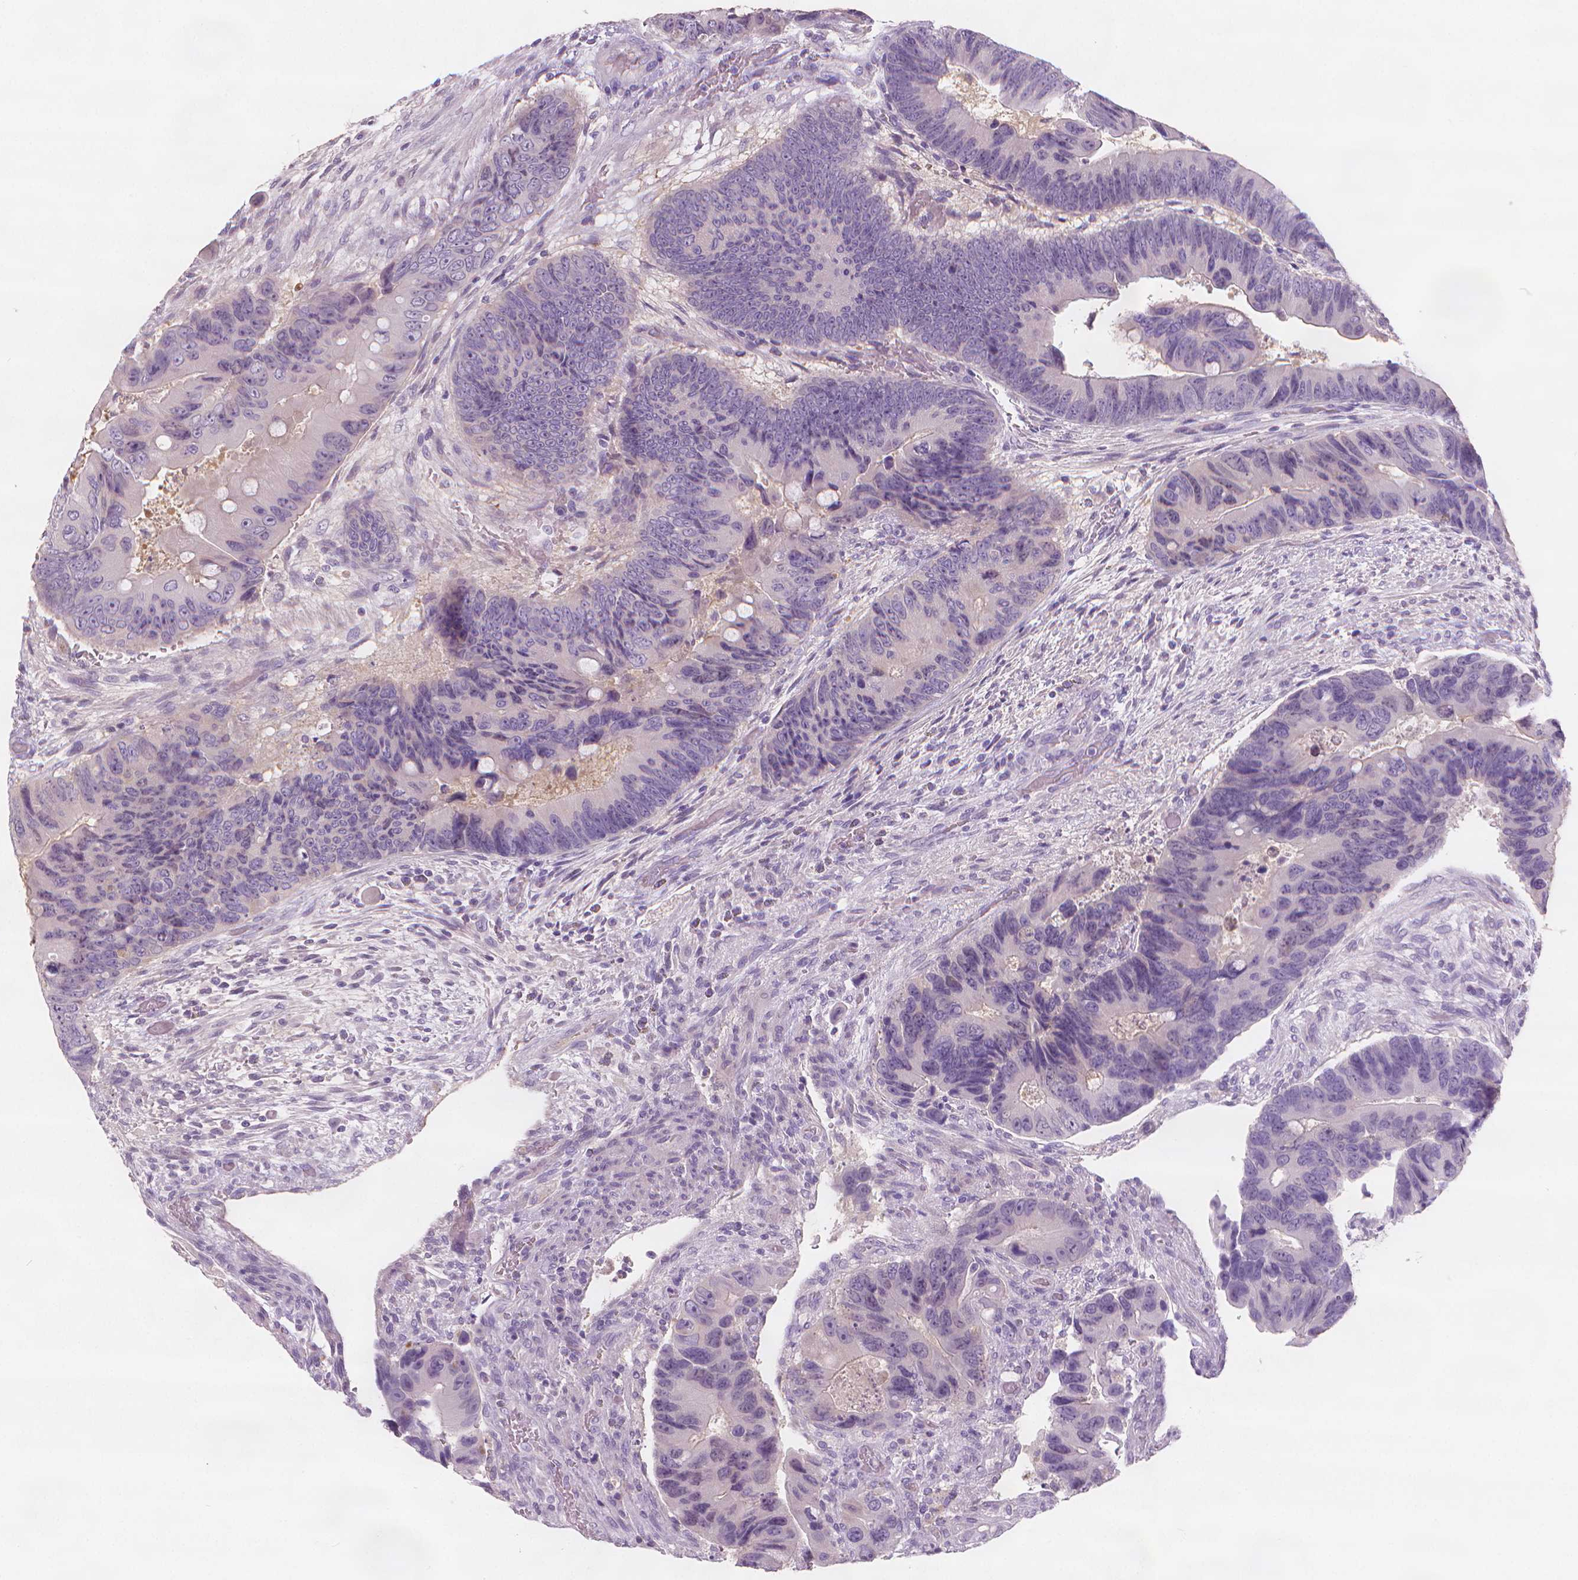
{"staining": {"intensity": "negative", "quantity": "none", "location": "none"}, "tissue": "colorectal cancer", "cell_type": "Tumor cells", "image_type": "cancer", "snomed": [{"axis": "morphology", "description": "Adenocarcinoma, NOS"}, {"axis": "topography", "description": "Rectum"}], "caption": "Photomicrograph shows no protein positivity in tumor cells of colorectal cancer (adenocarcinoma) tissue.", "gene": "APOA4", "patient": {"sex": "male", "age": 63}}